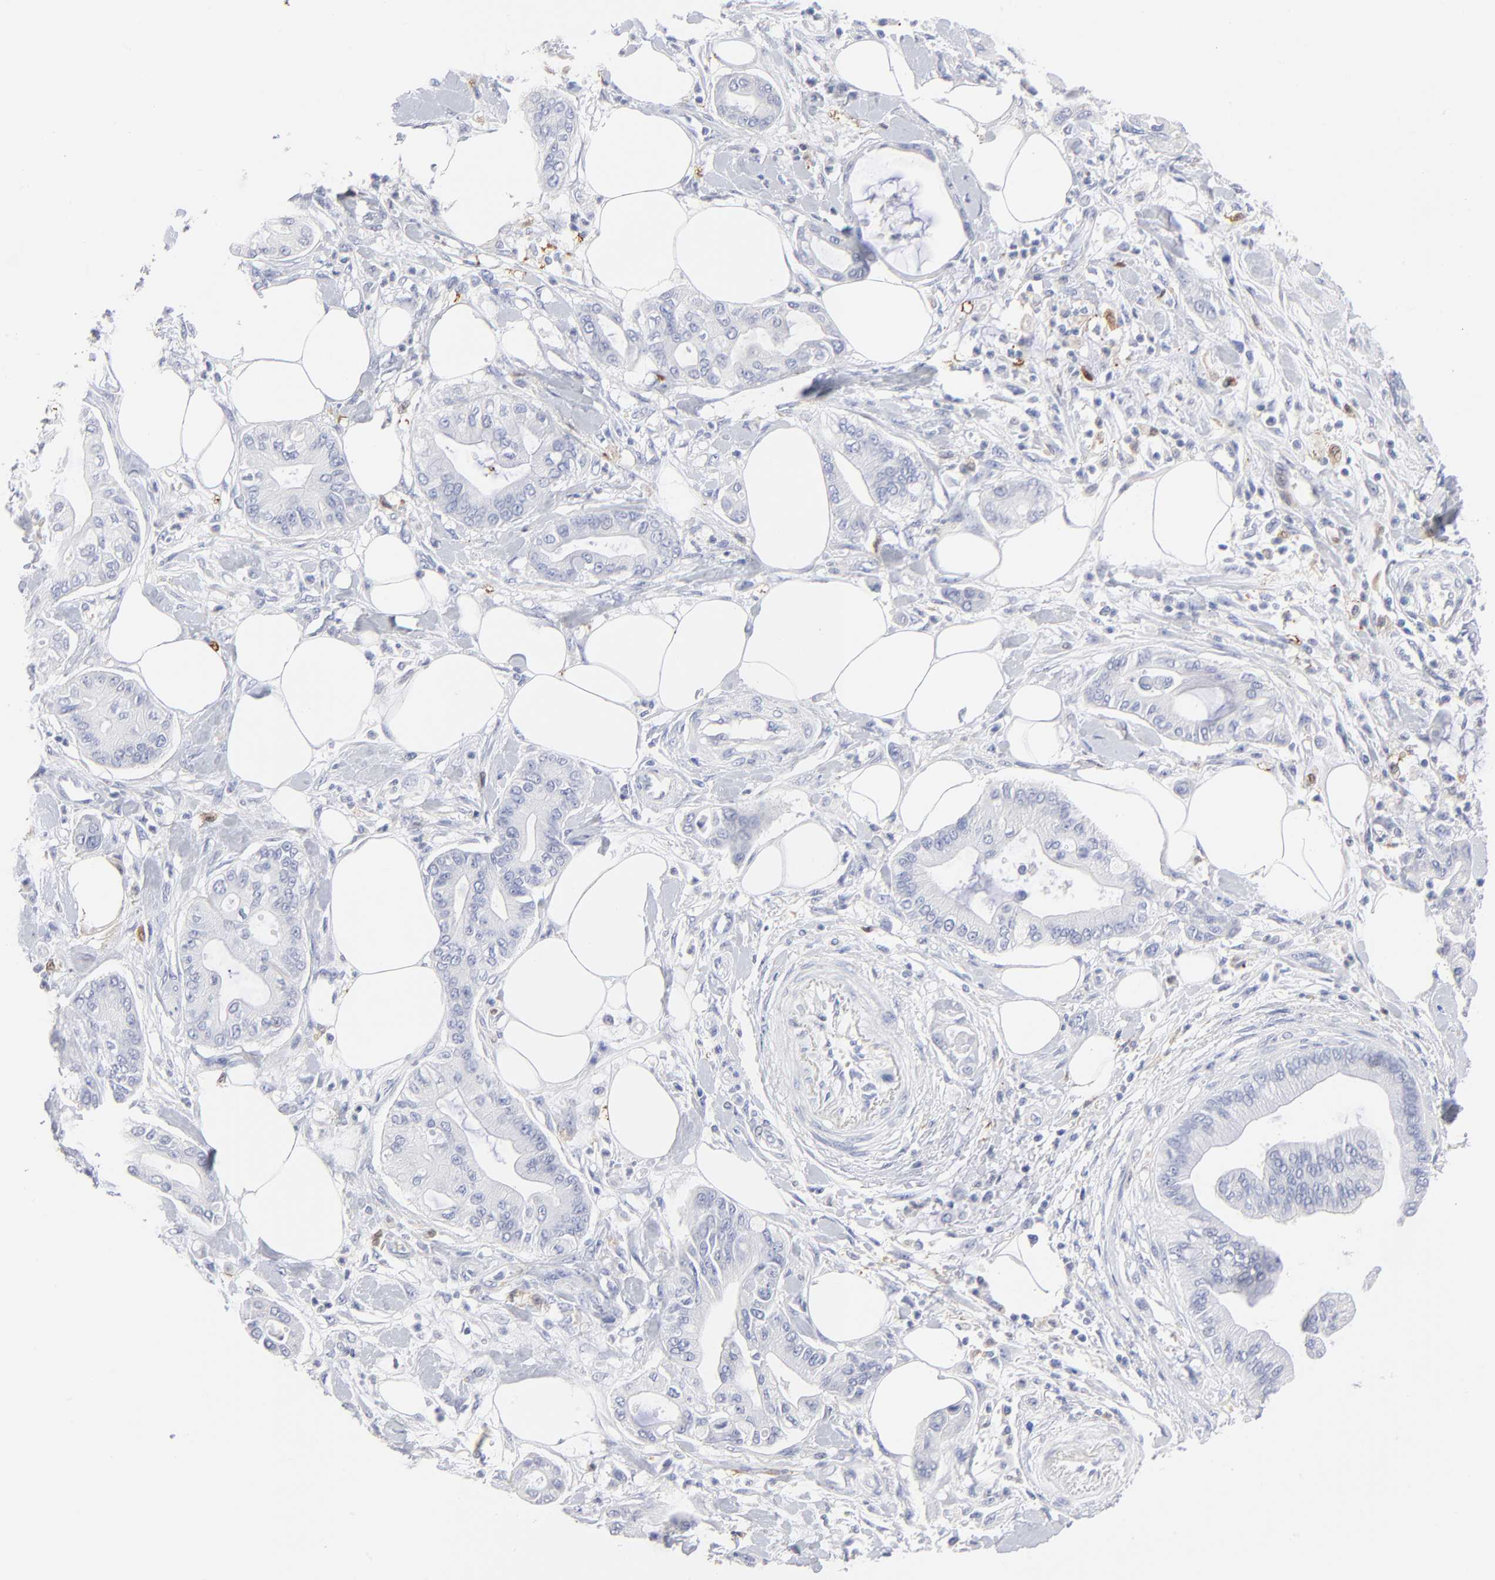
{"staining": {"intensity": "negative", "quantity": "none", "location": "none"}, "tissue": "pancreatic cancer", "cell_type": "Tumor cells", "image_type": "cancer", "snomed": [{"axis": "morphology", "description": "Adenocarcinoma, NOS"}, {"axis": "morphology", "description": "Adenocarcinoma, metastatic, NOS"}, {"axis": "topography", "description": "Lymph node"}, {"axis": "topography", "description": "Pancreas"}, {"axis": "topography", "description": "Duodenum"}], "caption": "Metastatic adenocarcinoma (pancreatic) stained for a protein using IHC exhibits no positivity tumor cells.", "gene": "IFIT2", "patient": {"sex": "female", "age": 64}}